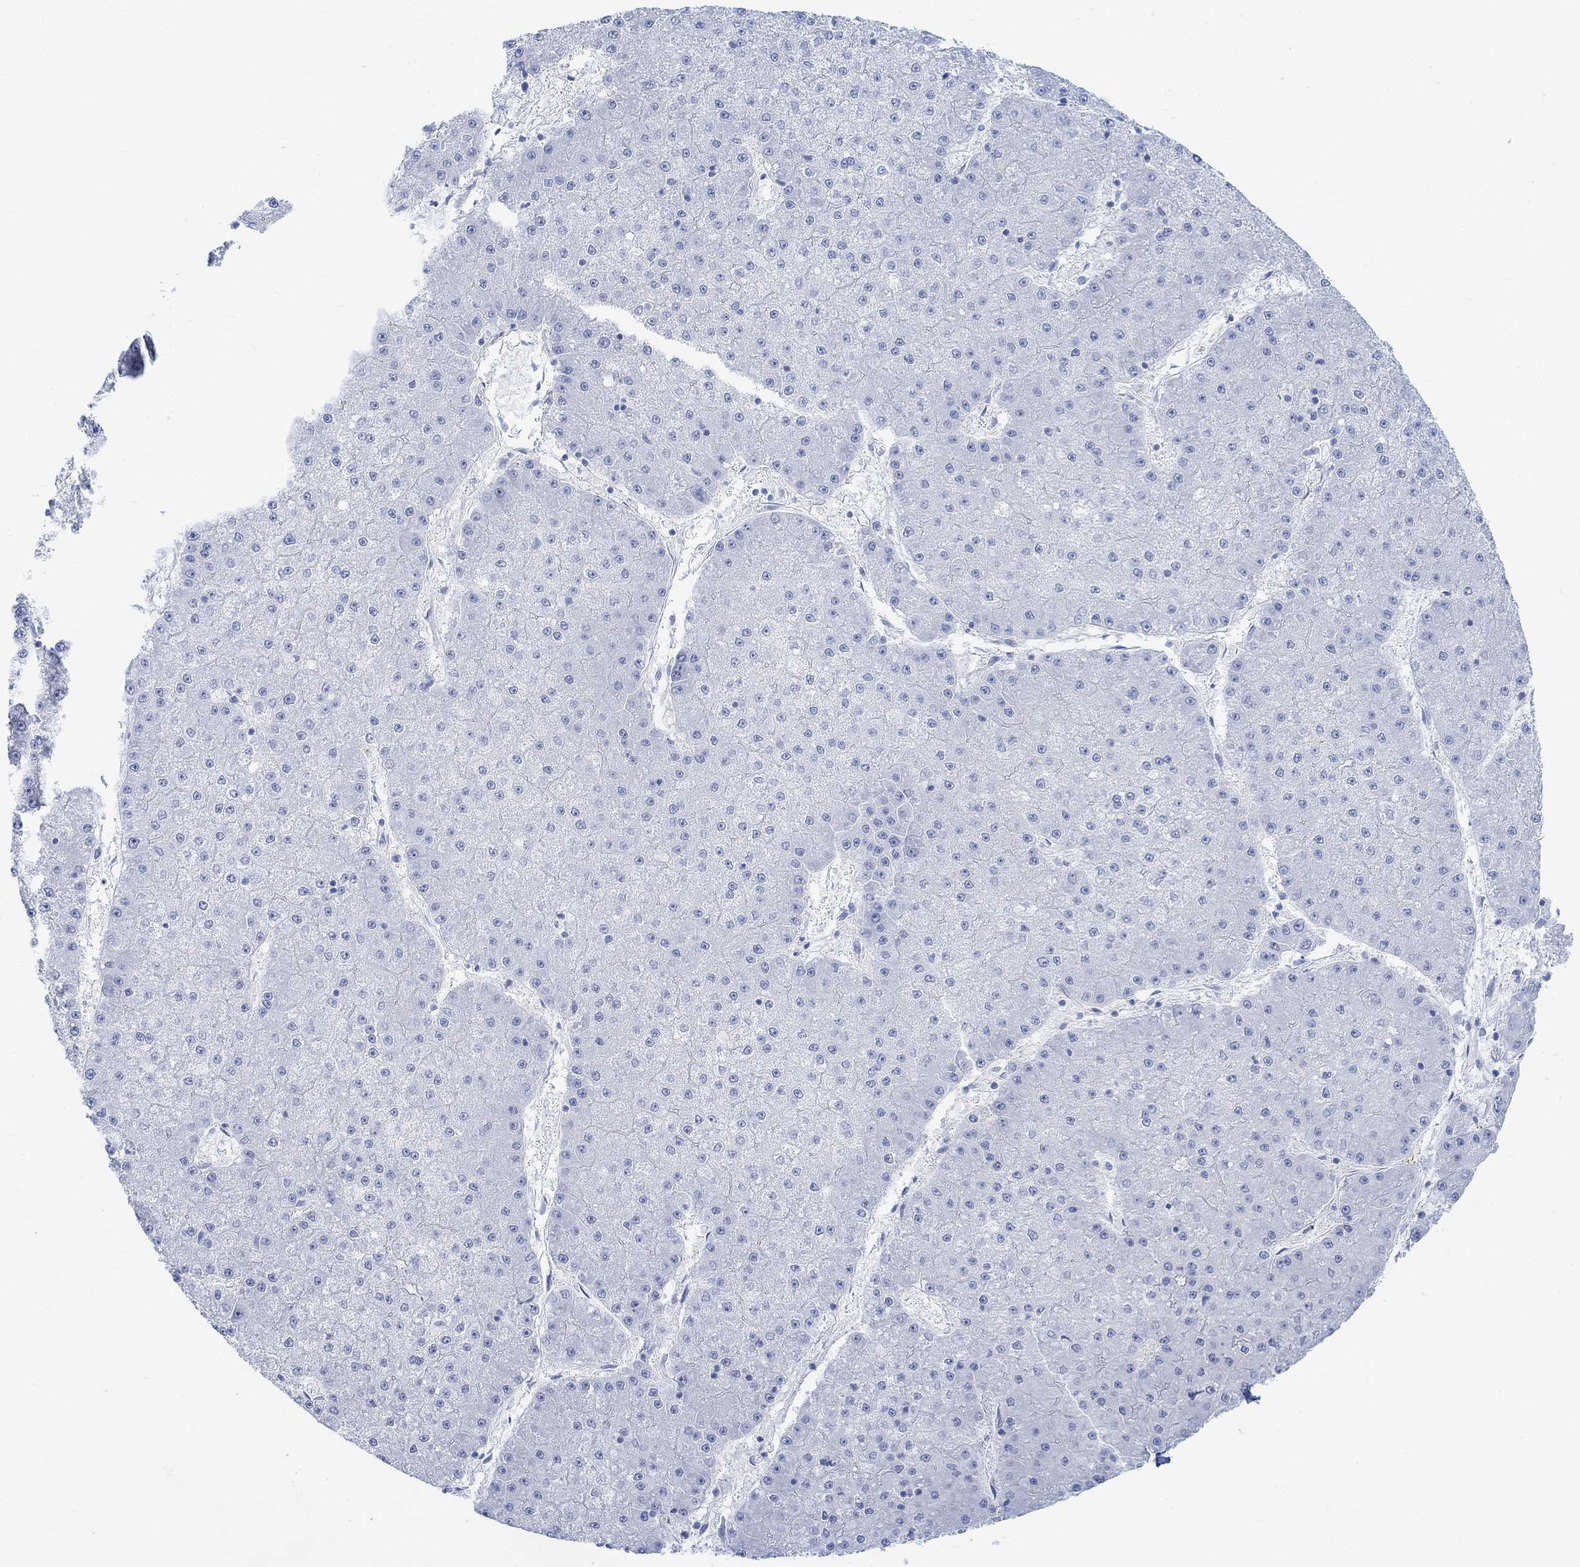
{"staining": {"intensity": "negative", "quantity": "none", "location": "none"}, "tissue": "liver cancer", "cell_type": "Tumor cells", "image_type": "cancer", "snomed": [{"axis": "morphology", "description": "Carcinoma, Hepatocellular, NOS"}, {"axis": "topography", "description": "Liver"}], "caption": "A high-resolution micrograph shows immunohistochemistry staining of hepatocellular carcinoma (liver), which reveals no significant positivity in tumor cells.", "gene": "TLDC2", "patient": {"sex": "male", "age": 73}}